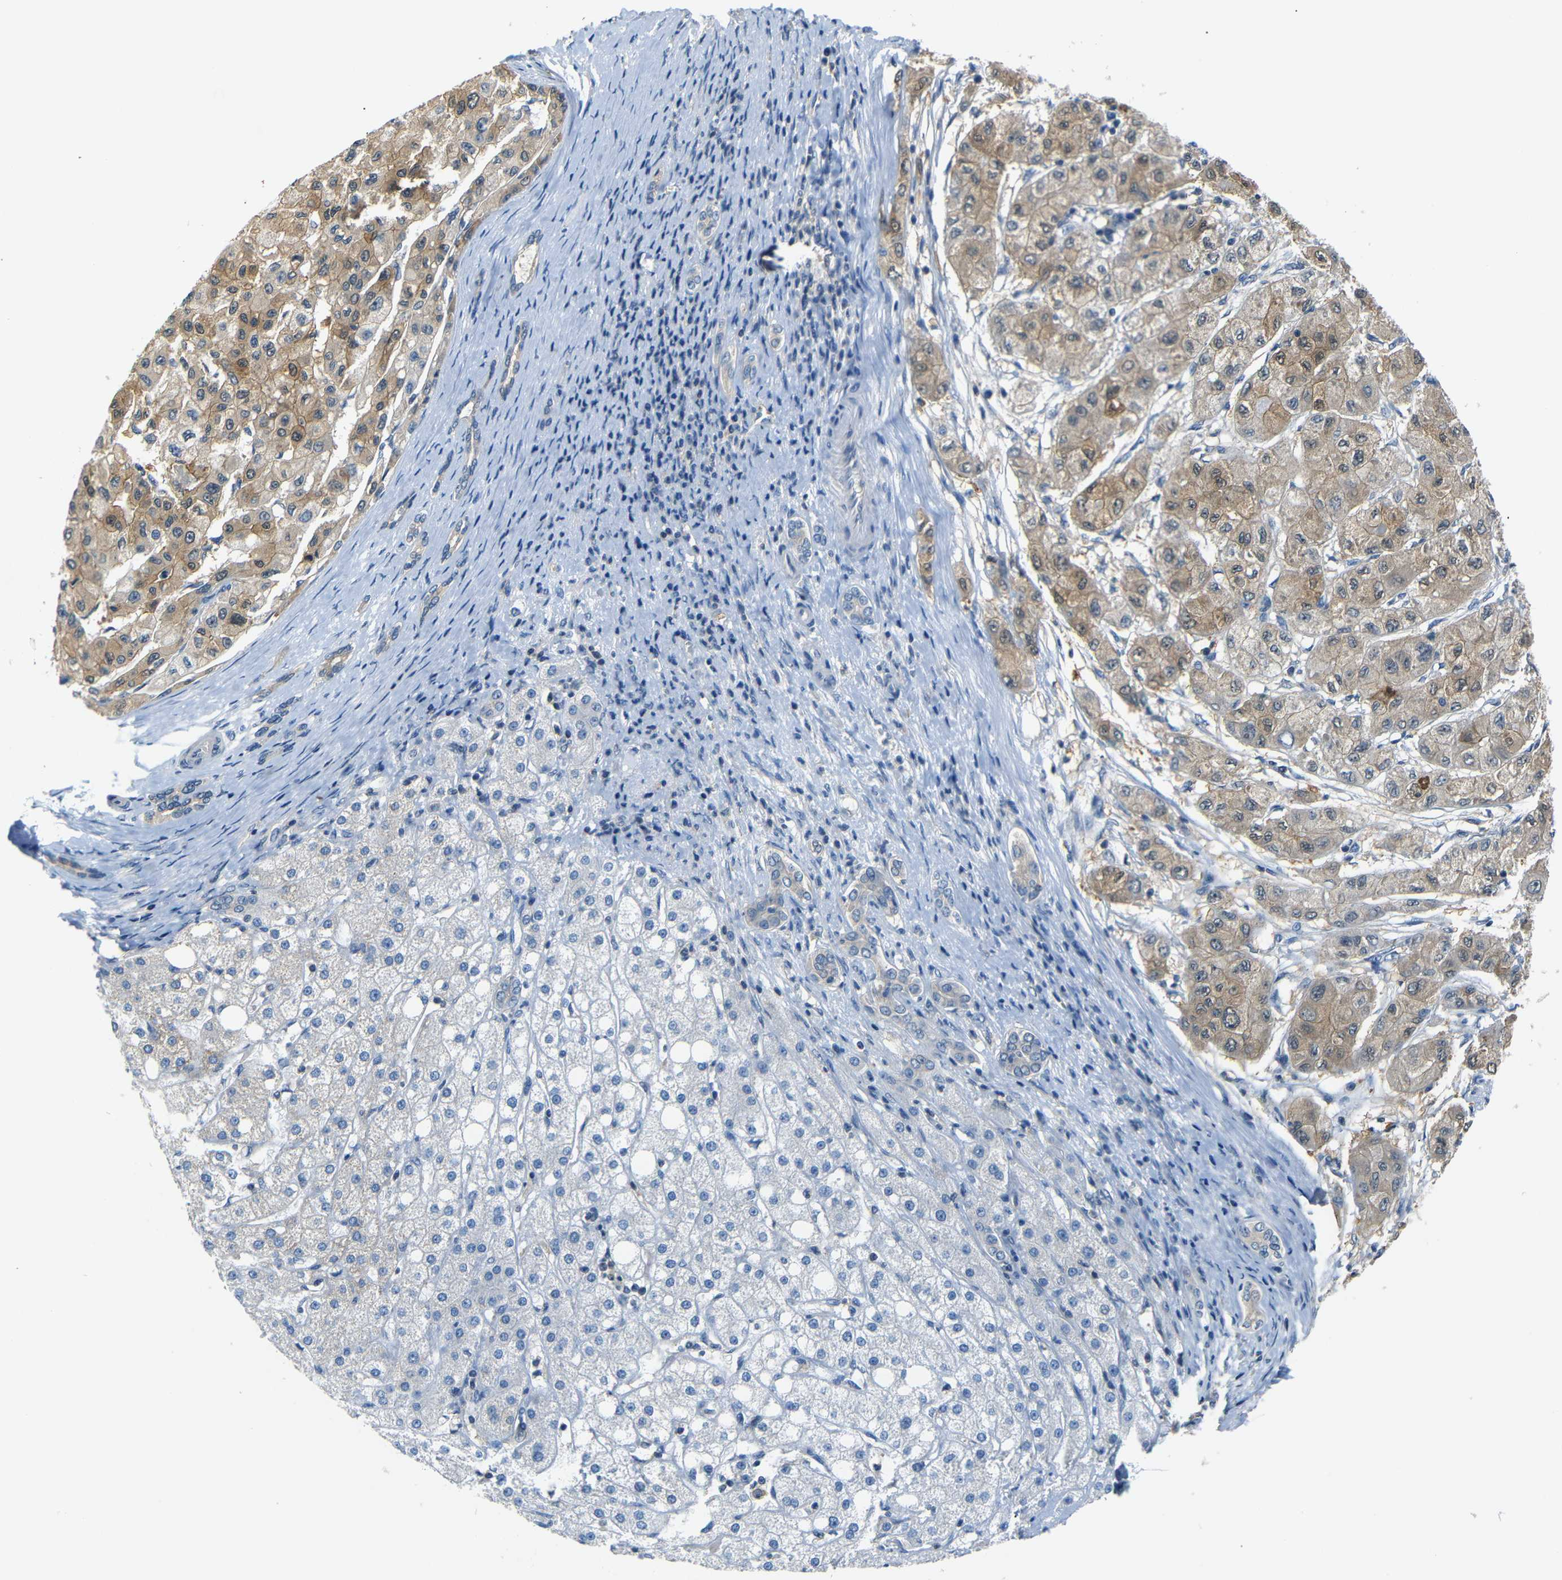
{"staining": {"intensity": "moderate", "quantity": ">75%", "location": "cytoplasmic/membranous"}, "tissue": "liver cancer", "cell_type": "Tumor cells", "image_type": "cancer", "snomed": [{"axis": "morphology", "description": "Carcinoma, Hepatocellular, NOS"}, {"axis": "topography", "description": "Liver"}], "caption": "This photomicrograph demonstrates liver cancer stained with immunohistochemistry (IHC) to label a protein in brown. The cytoplasmic/membranous of tumor cells show moderate positivity for the protein. Nuclei are counter-stained blue.", "gene": "SFN", "patient": {"sex": "male", "age": 80}}